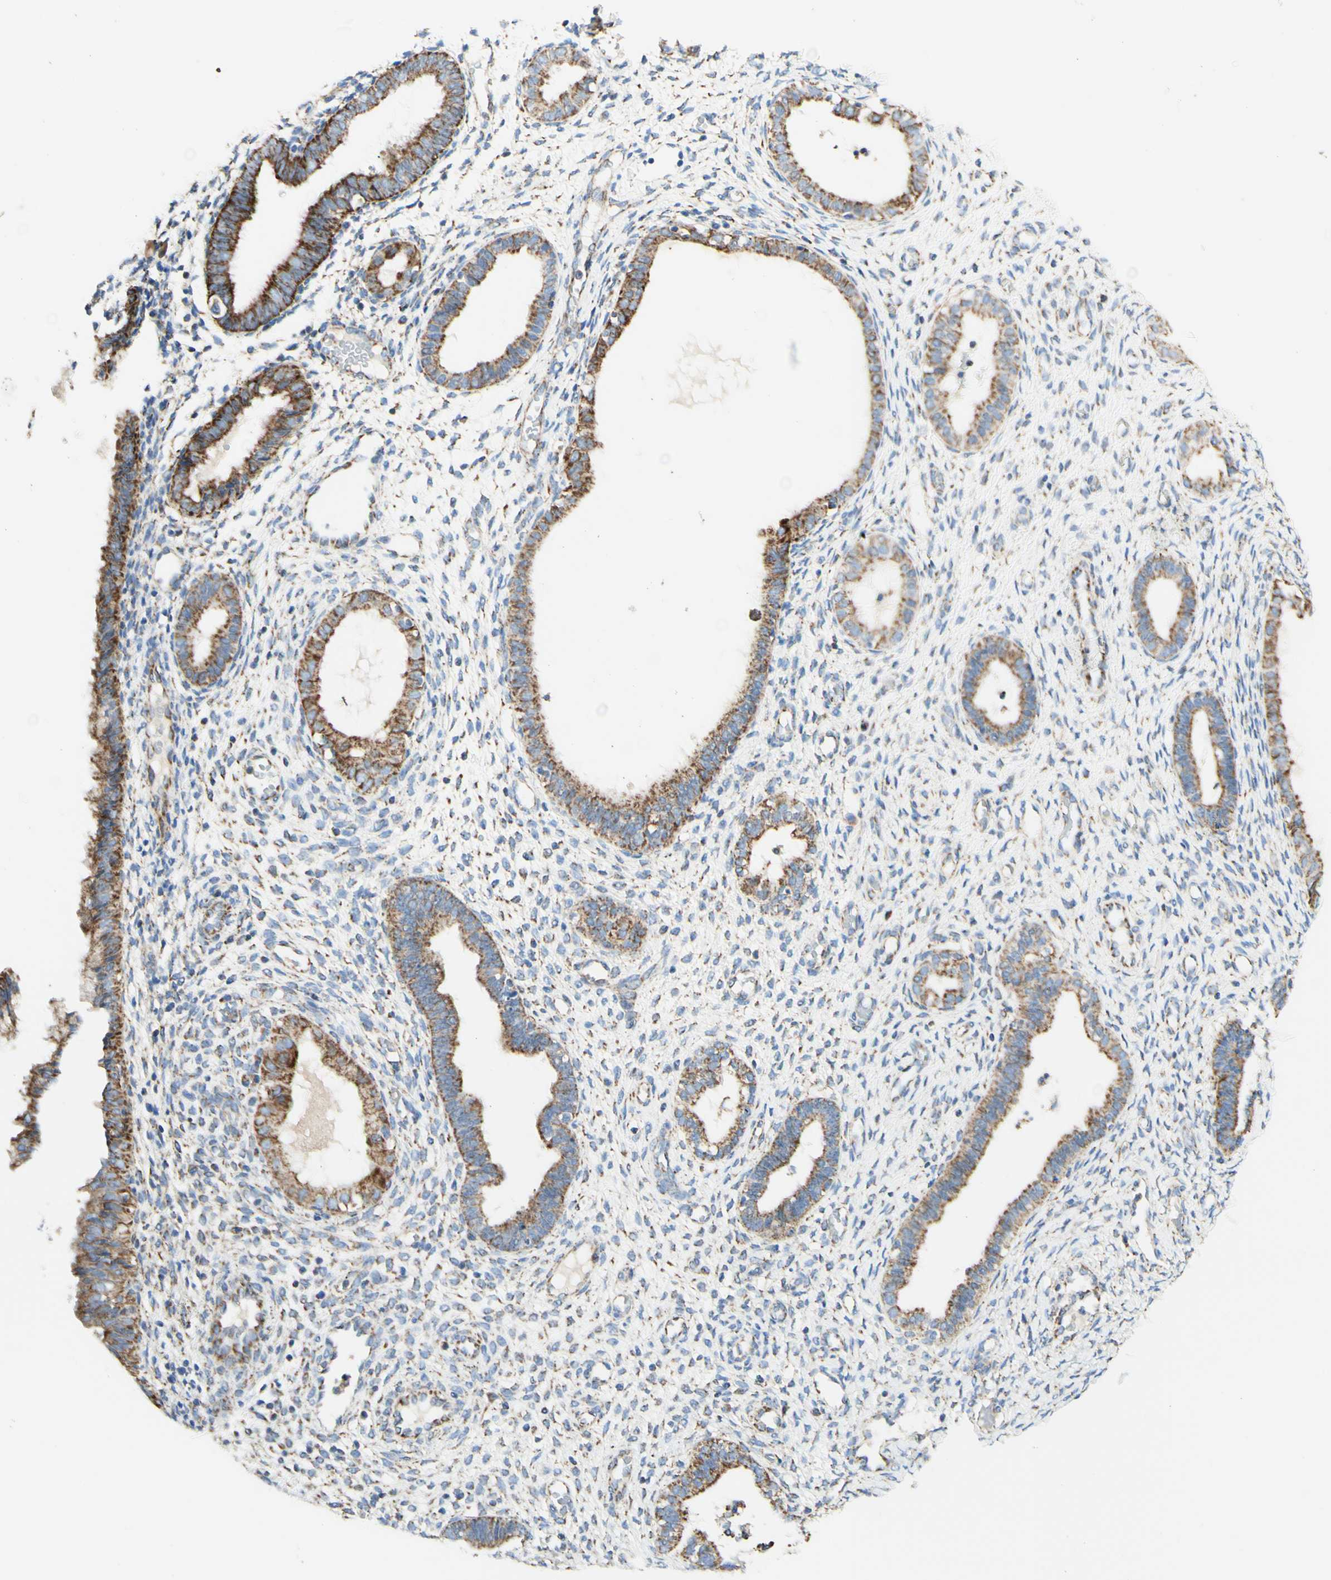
{"staining": {"intensity": "weak", "quantity": "<25%", "location": "cytoplasmic/membranous"}, "tissue": "endometrium", "cell_type": "Cells in endometrial stroma", "image_type": "normal", "snomed": [{"axis": "morphology", "description": "Normal tissue, NOS"}, {"axis": "topography", "description": "Endometrium"}], "caption": "This is a image of immunohistochemistry staining of unremarkable endometrium, which shows no expression in cells in endometrial stroma. (DAB immunohistochemistry with hematoxylin counter stain).", "gene": "ARMC10", "patient": {"sex": "female", "age": 61}}